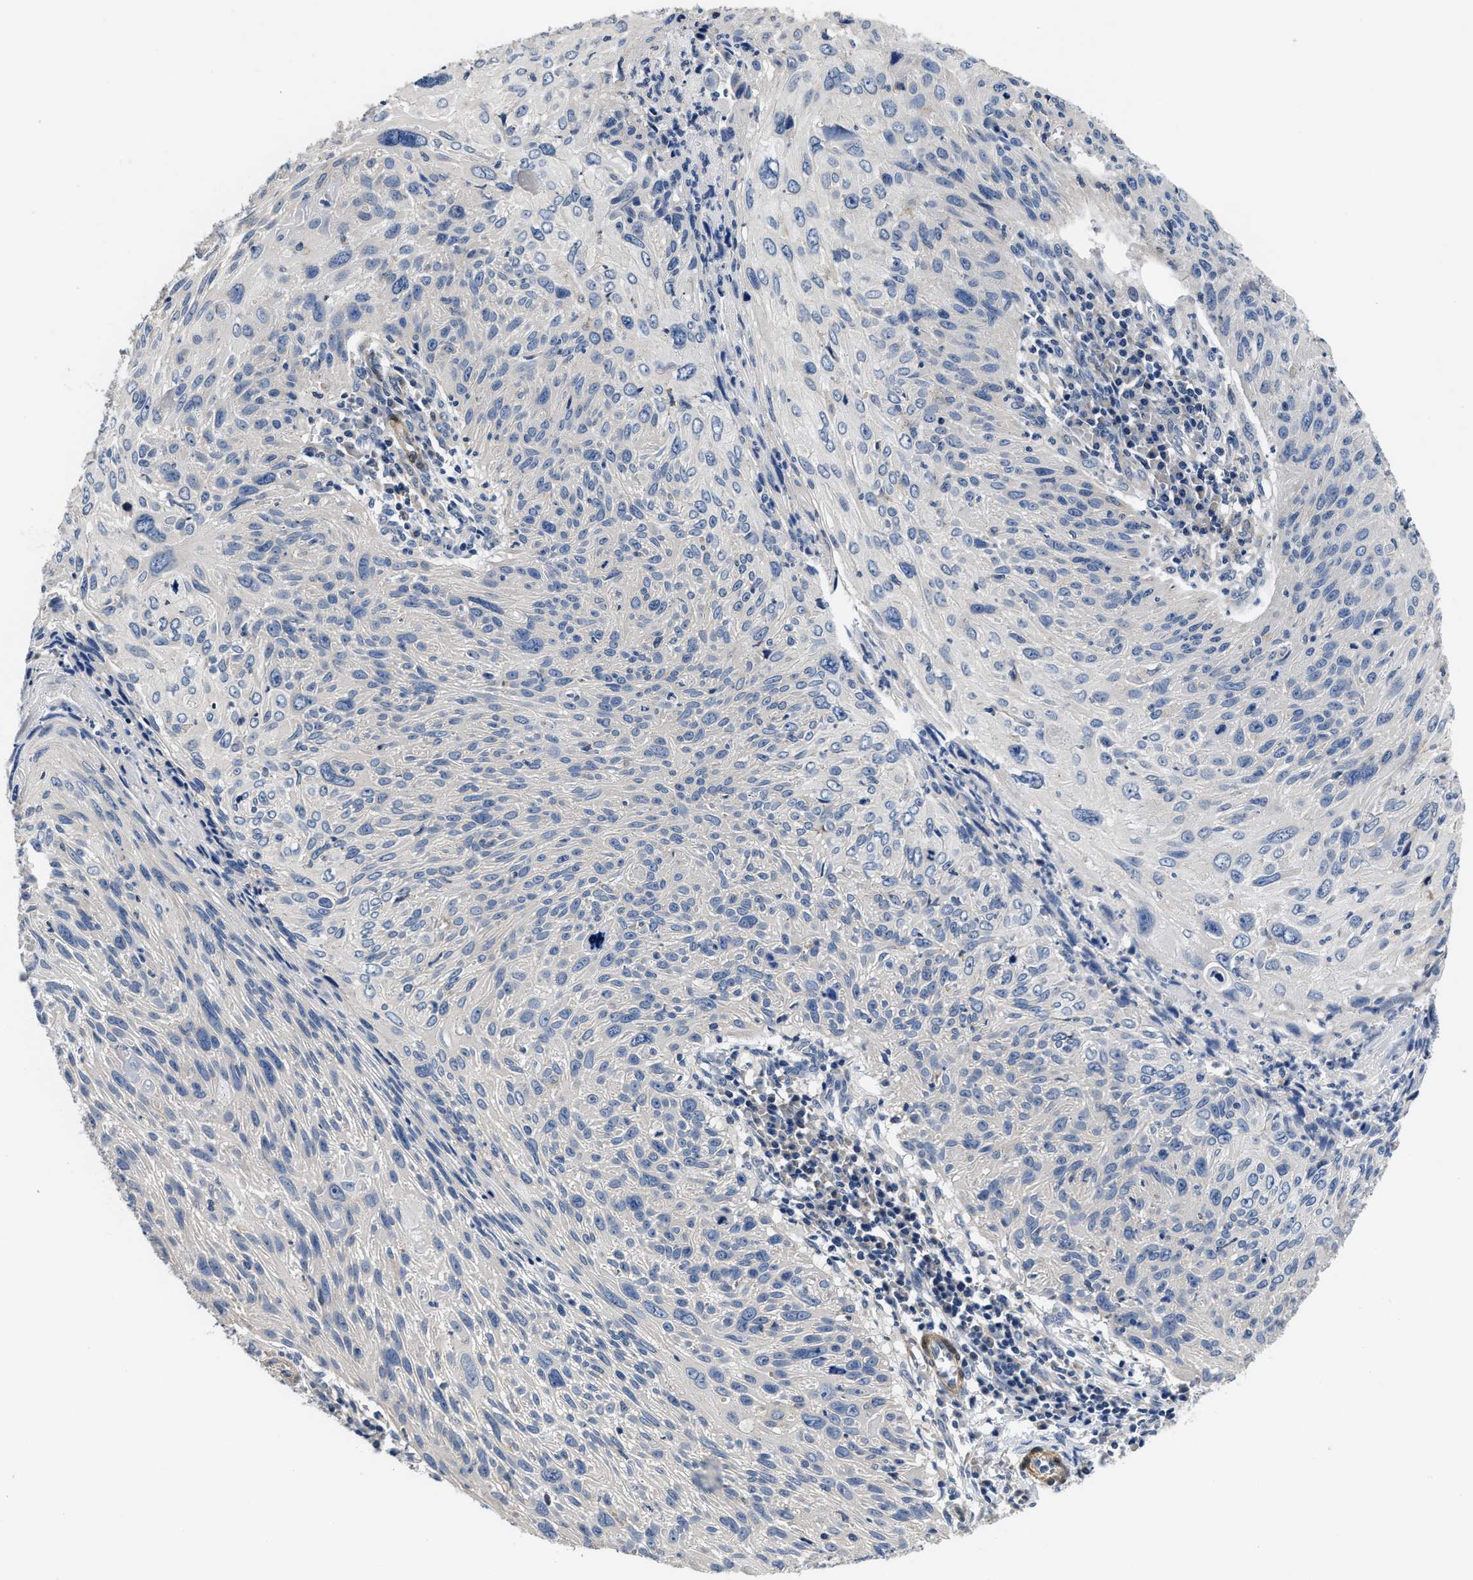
{"staining": {"intensity": "negative", "quantity": "none", "location": "none"}, "tissue": "cervical cancer", "cell_type": "Tumor cells", "image_type": "cancer", "snomed": [{"axis": "morphology", "description": "Squamous cell carcinoma, NOS"}, {"axis": "topography", "description": "Cervix"}], "caption": "Immunohistochemical staining of cervical squamous cell carcinoma shows no significant expression in tumor cells.", "gene": "ANKIB1", "patient": {"sex": "female", "age": 51}}